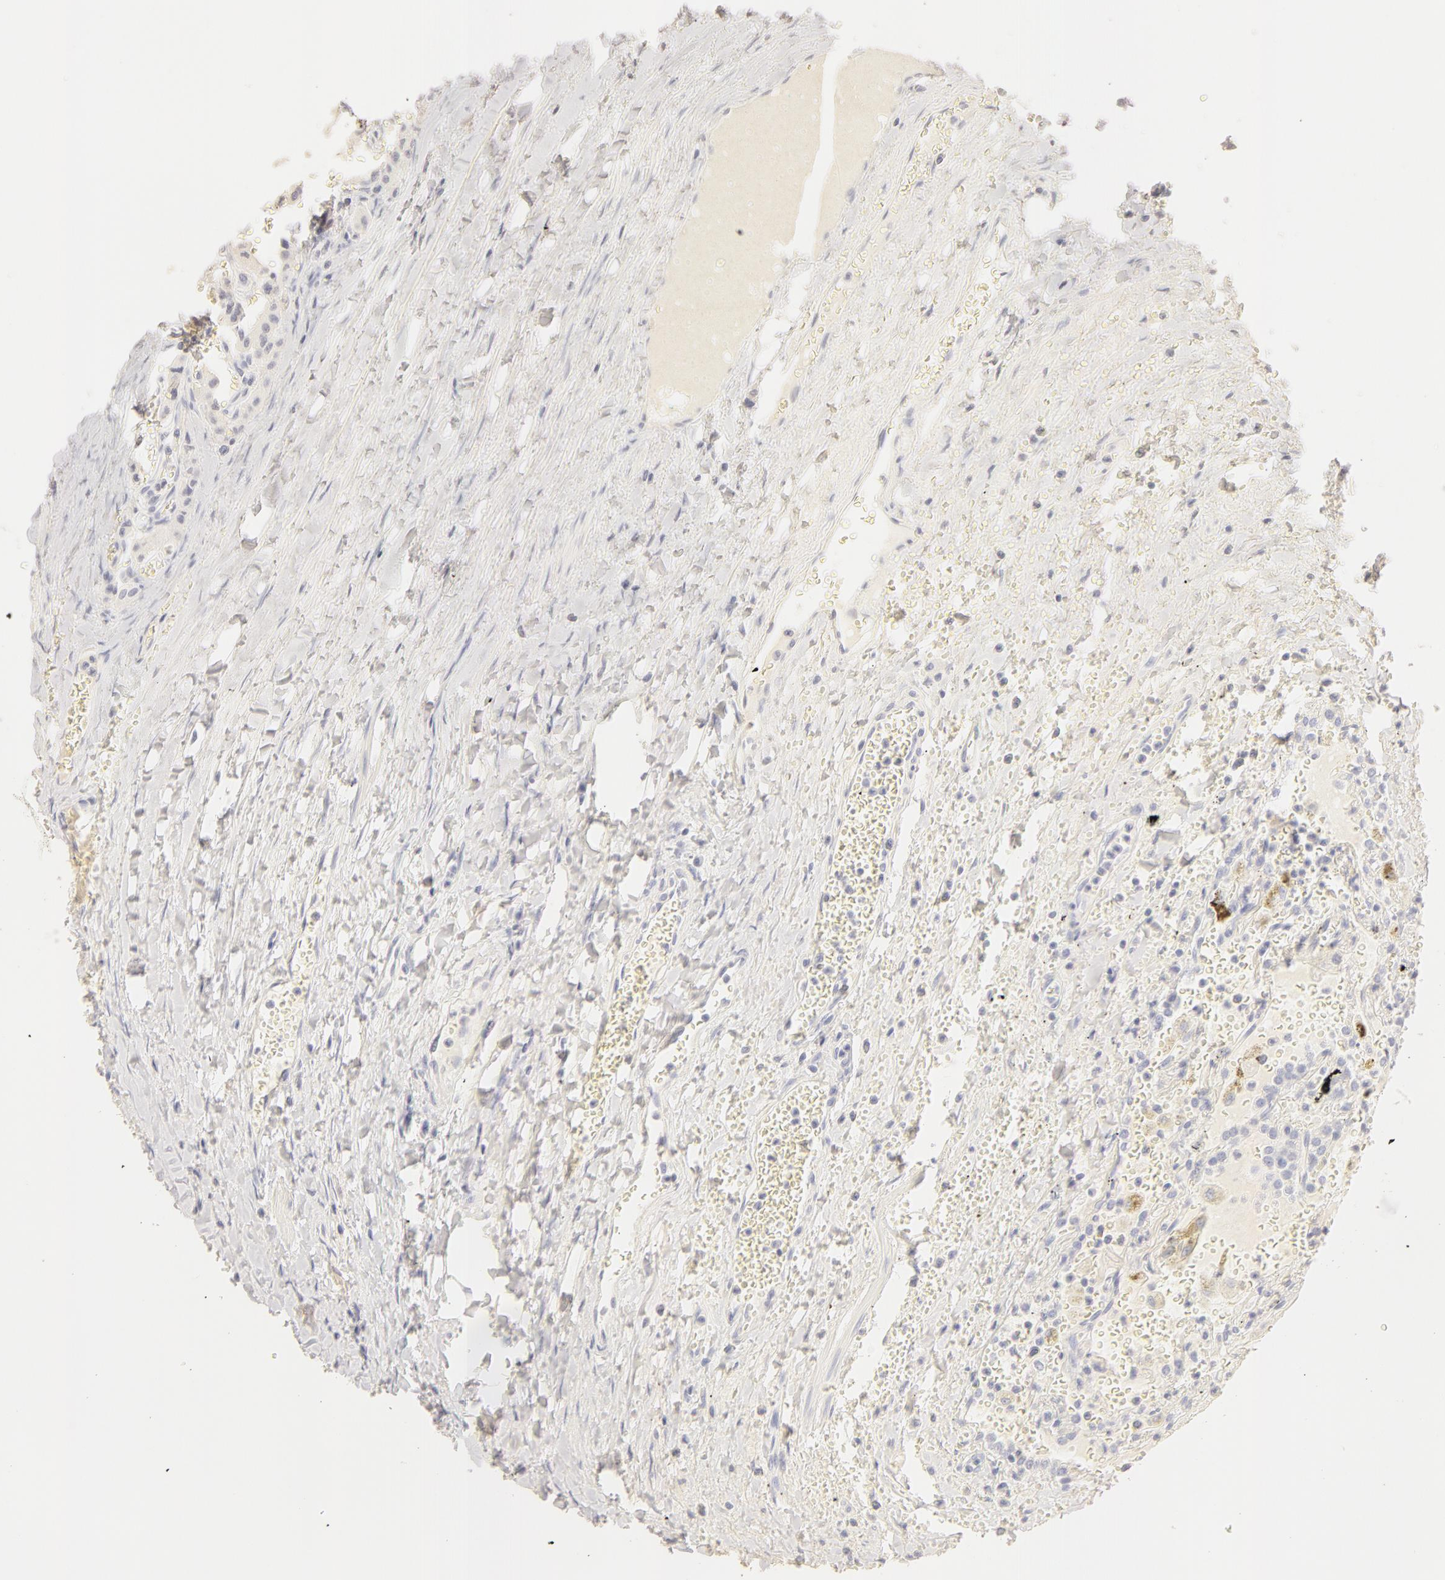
{"staining": {"intensity": "negative", "quantity": "none", "location": "none"}, "tissue": "carcinoid", "cell_type": "Tumor cells", "image_type": "cancer", "snomed": [{"axis": "morphology", "description": "Carcinoid, malignant, NOS"}, {"axis": "topography", "description": "Bronchus"}], "caption": "Immunohistochemical staining of human carcinoid exhibits no significant staining in tumor cells.", "gene": "LGALS7B", "patient": {"sex": "male", "age": 55}}